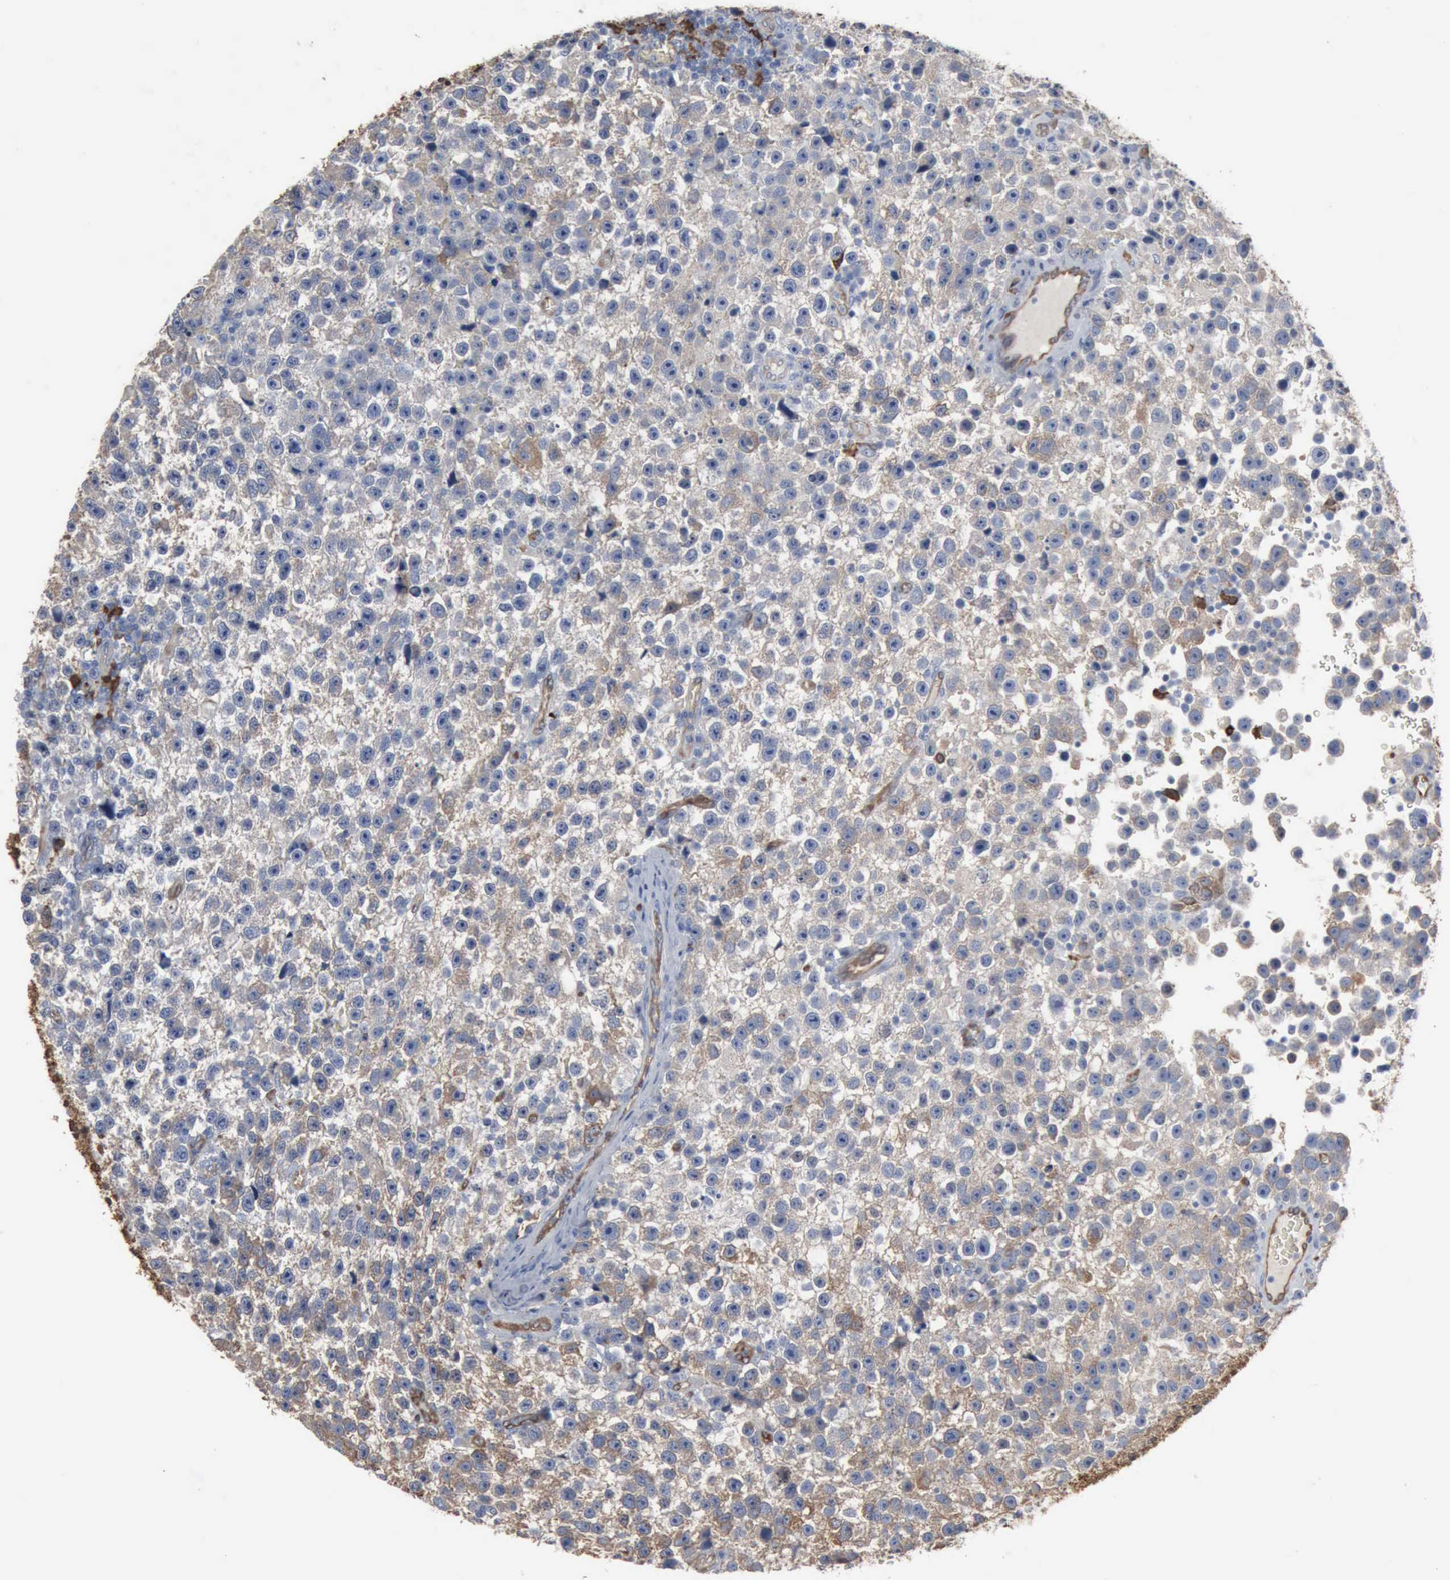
{"staining": {"intensity": "weak", "quantity": "25%-75%", "location": "cytoplasmic/membranous"}, "tissue": "testis cancer", "cell_type": "Tumor cells", "image_type": "cancer", "snomed": [{"axis": "morphology", "description": "Seminoma, NOS"}, {"axis": "topography", "description": "Testis"}], "caption": "Immunohistochemistry (IHC) photomicrograph of testis cancer (seminoma) stained for a protein (brown), which exhibits low levels of weak cytoplasmic/membranous positivity in about 25%-75% of tumor cells.", "gene": "FSCN1", "patient": {"sex": "male", "age": 33}}